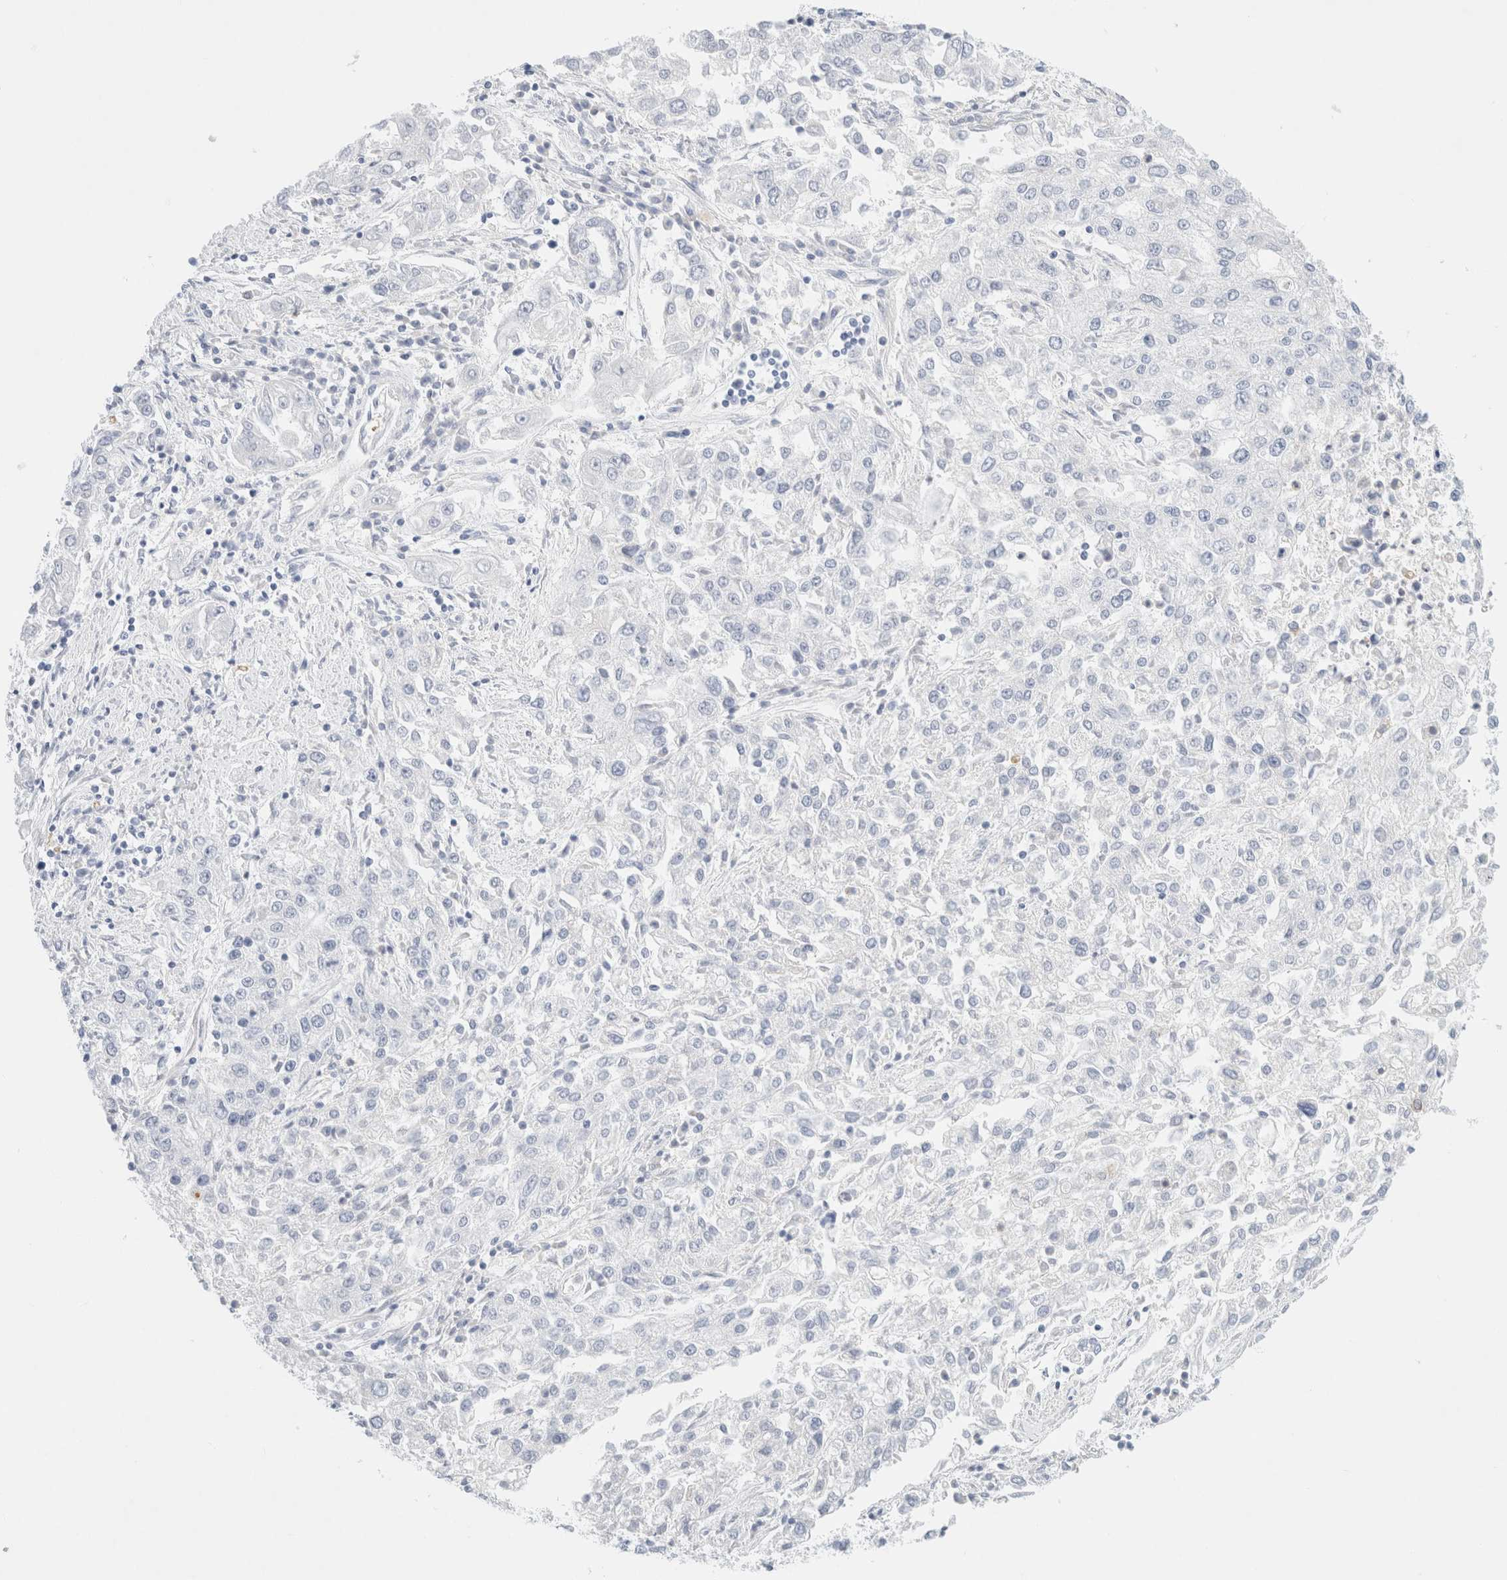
{"staining": {"intensity": "negative", "quantity": "none", "location": "none"}, "tissue": "endometrial cancer", "cell_type": "Tumor cells", "image_type": "cancer", "snomed": [{"axis": "morphology", "description": "Adenocarcinoma, NOS"}, {"axis": "topography", "description": "Endometrium"}], "caption": "A histopathology image of endometrial adenocarcinoma stained for a protein reveals no brown staining in tumor cells.", "gene": "SLC25A48", "patient": {"sex": "female", "age": 49}}